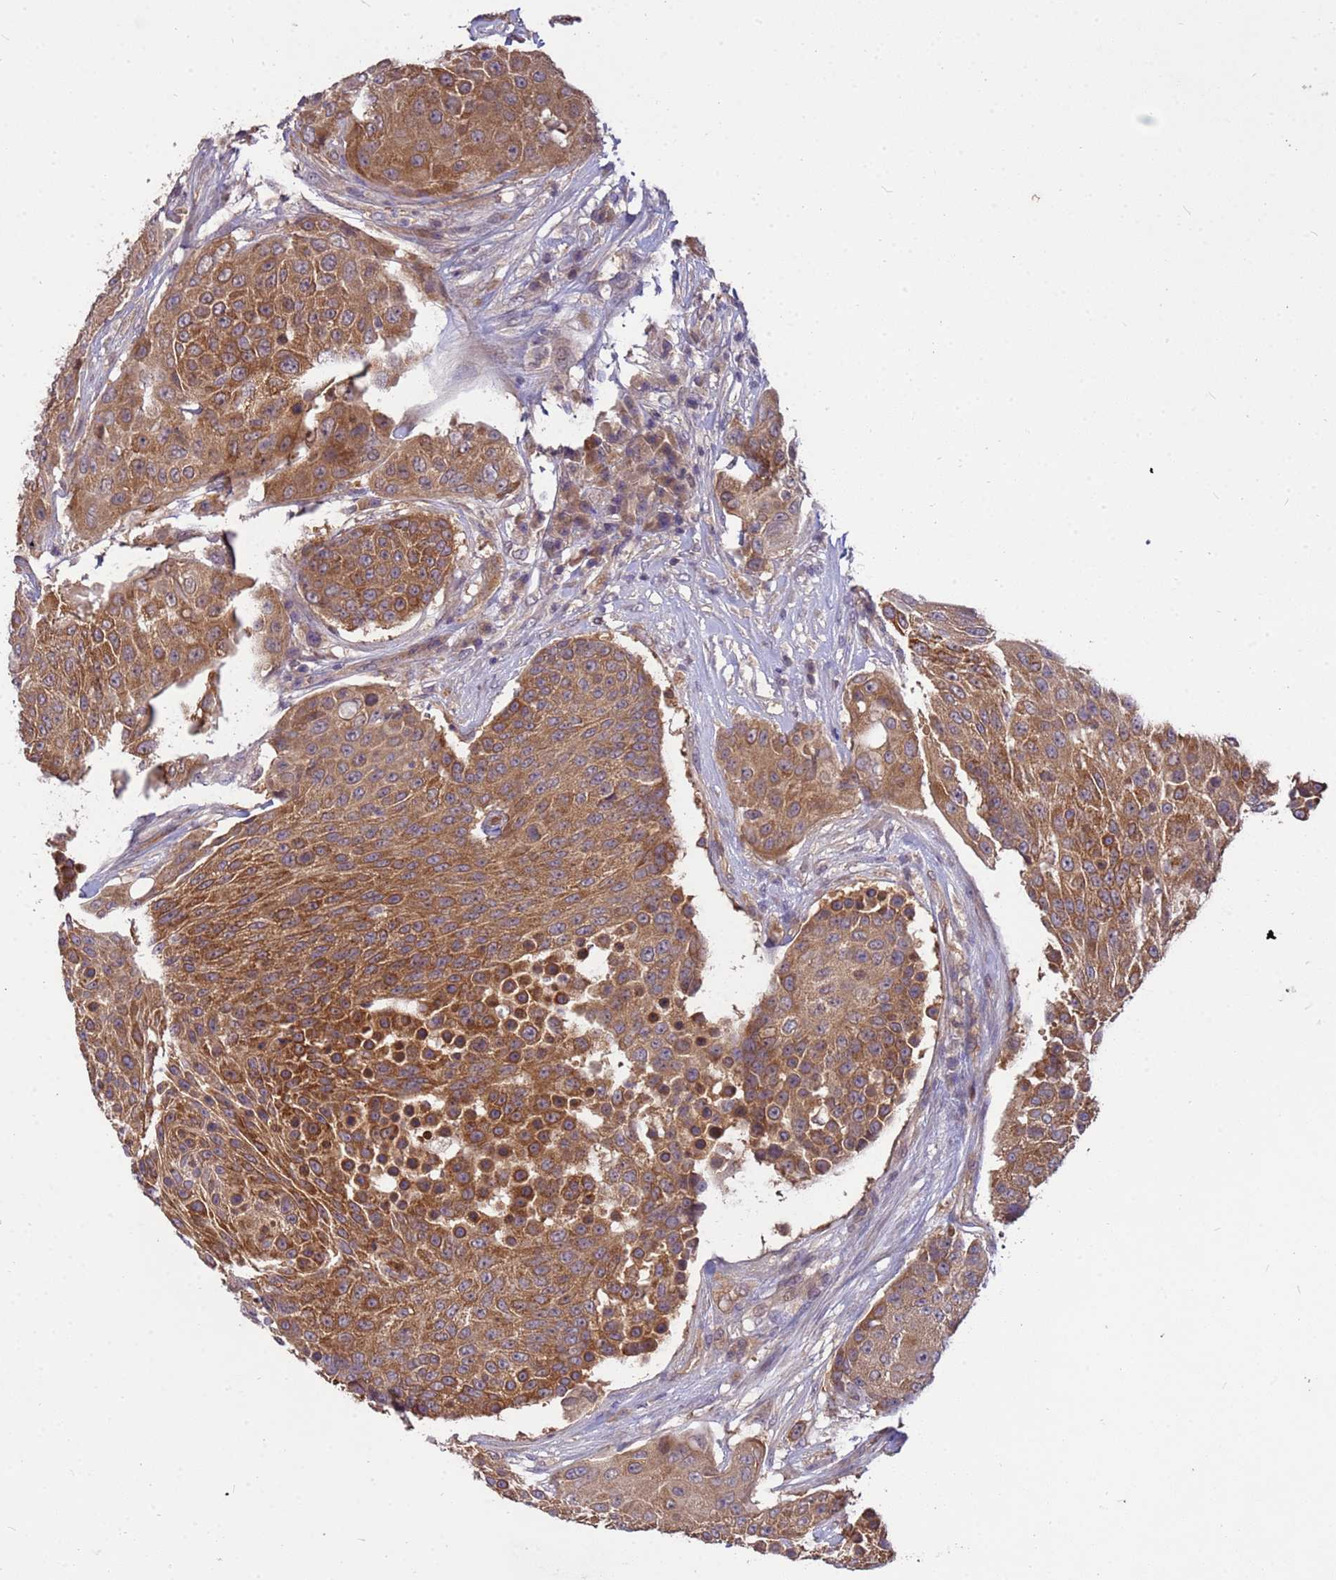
{"staining": {"intensity": "moderate", "quantity": ">75%", "location": "cytoplasmic/membranous"}, "tissue": "urothelial cancer", "cell_type": "Tumor cells", "image_type": "cancer", "snomed": [{"axis": "morphology", "description": "Urothelial carcinoma, High grade"}, {"axis": "topography", "description": "Urinary bladder"}], "caption": "IHC photomicrograph of neoplastic tissue: human urothelial cancer stained using immunohistochemistry displays medium levels of moderate protein expression localized specifically in the cytoplasmic/membranous of tumor cells, appearing as a cytoplasmic/membranous brown color.", "gene": "PPP2CB", "patient": {"sex": "female", "age": 63}}